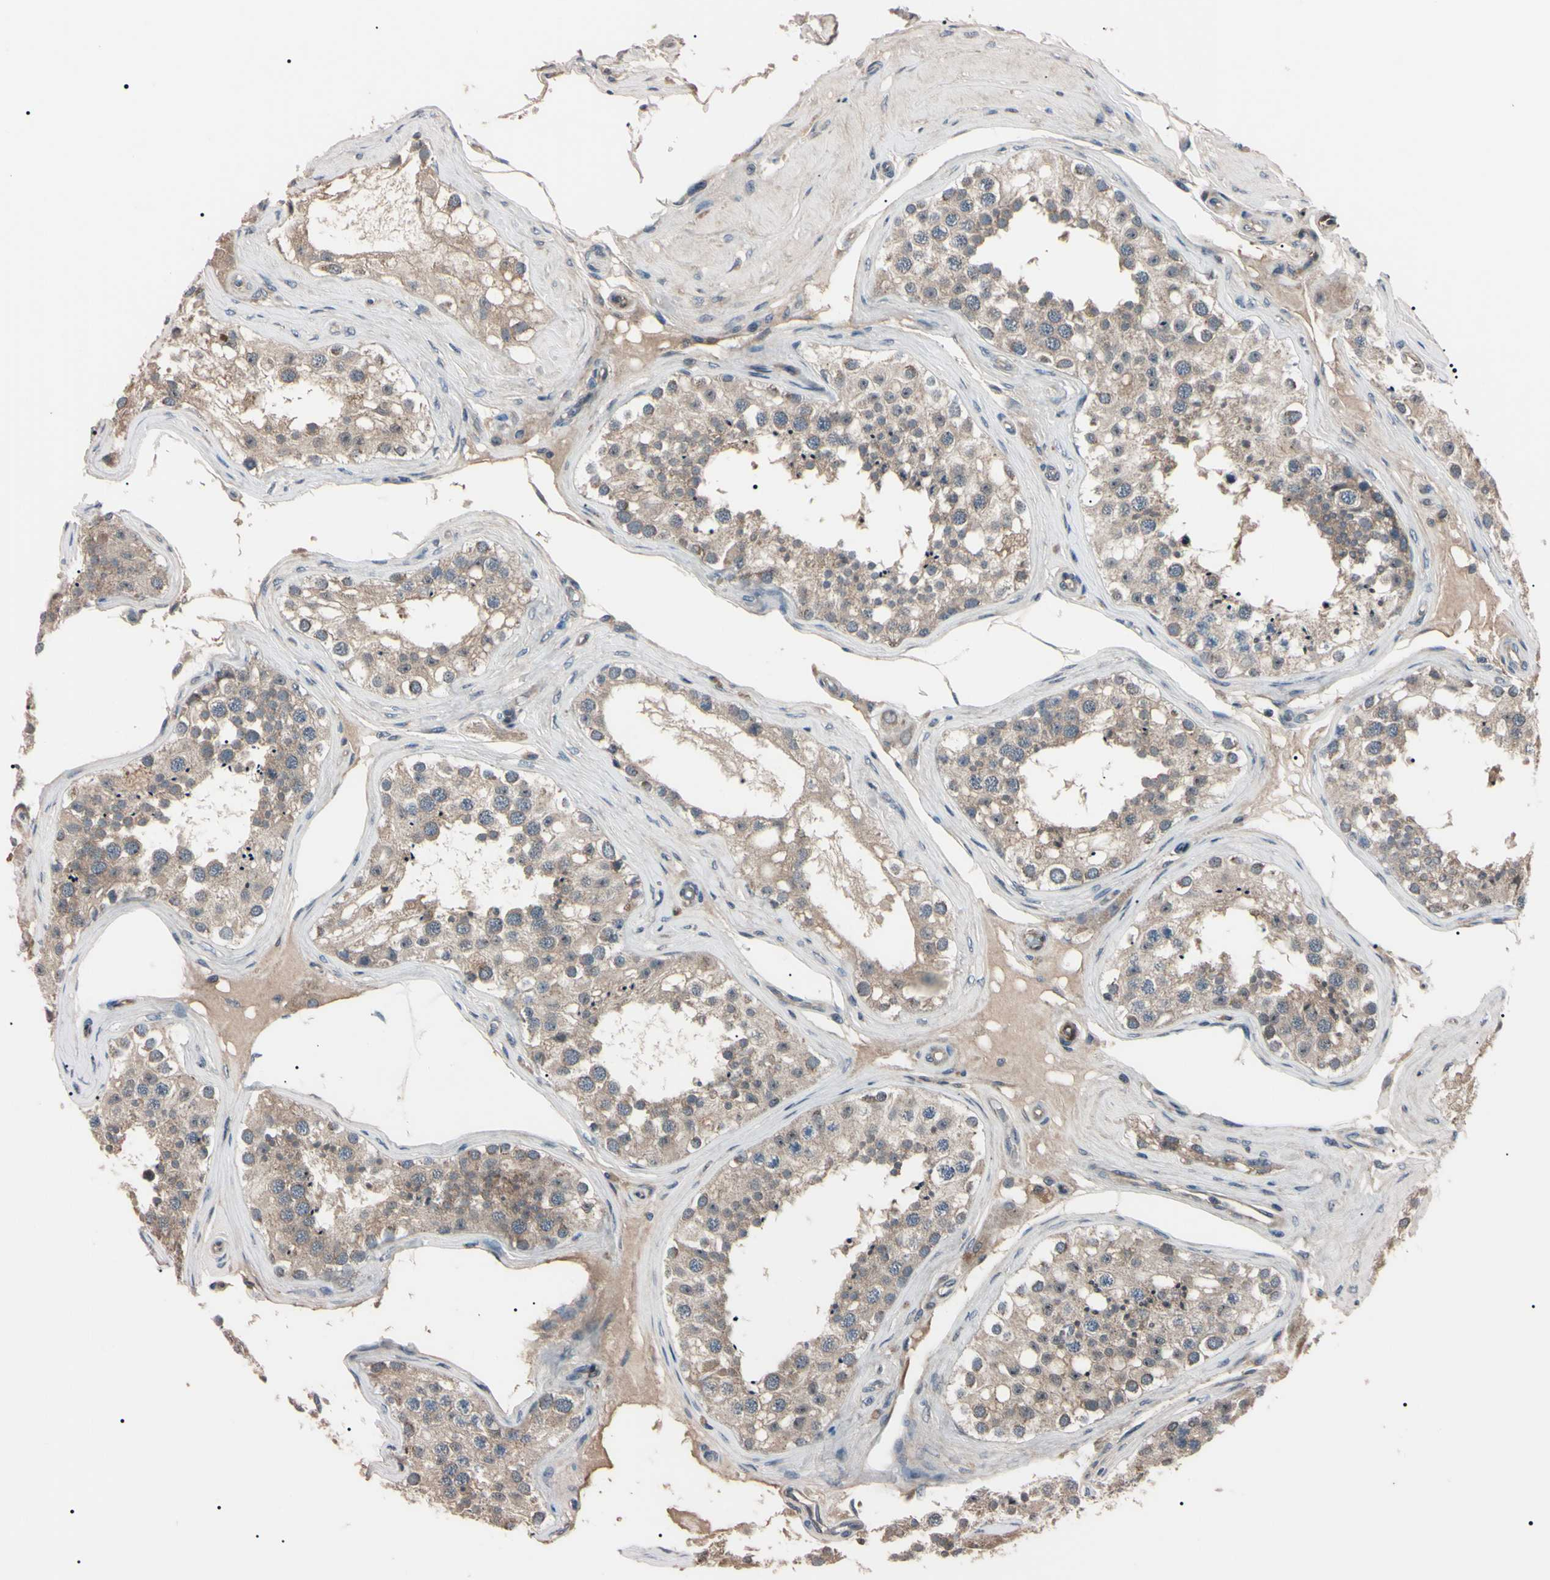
{"staining": {"intensity": "weak", "quantity": ">75%", "location": "cytoplasmic/membranous"}, "tissue": "testis", "cell_type": "Cells in seminiferous ducts", "image_type": "normal", "snomed": [{"axis": "morphology", "description": "Normal tissue, NOS"}, {"axis": "topography", "description": "Testis"}], "caption": "Weak cytoplasmic/membranous positivity is identified in about >75% of cells in seminiferous ducts in normal testis. (IHC, brightfield microscopy, high magnification).", "gene": "TRAF5", "patient": {"sex": "male", "age": 68}}